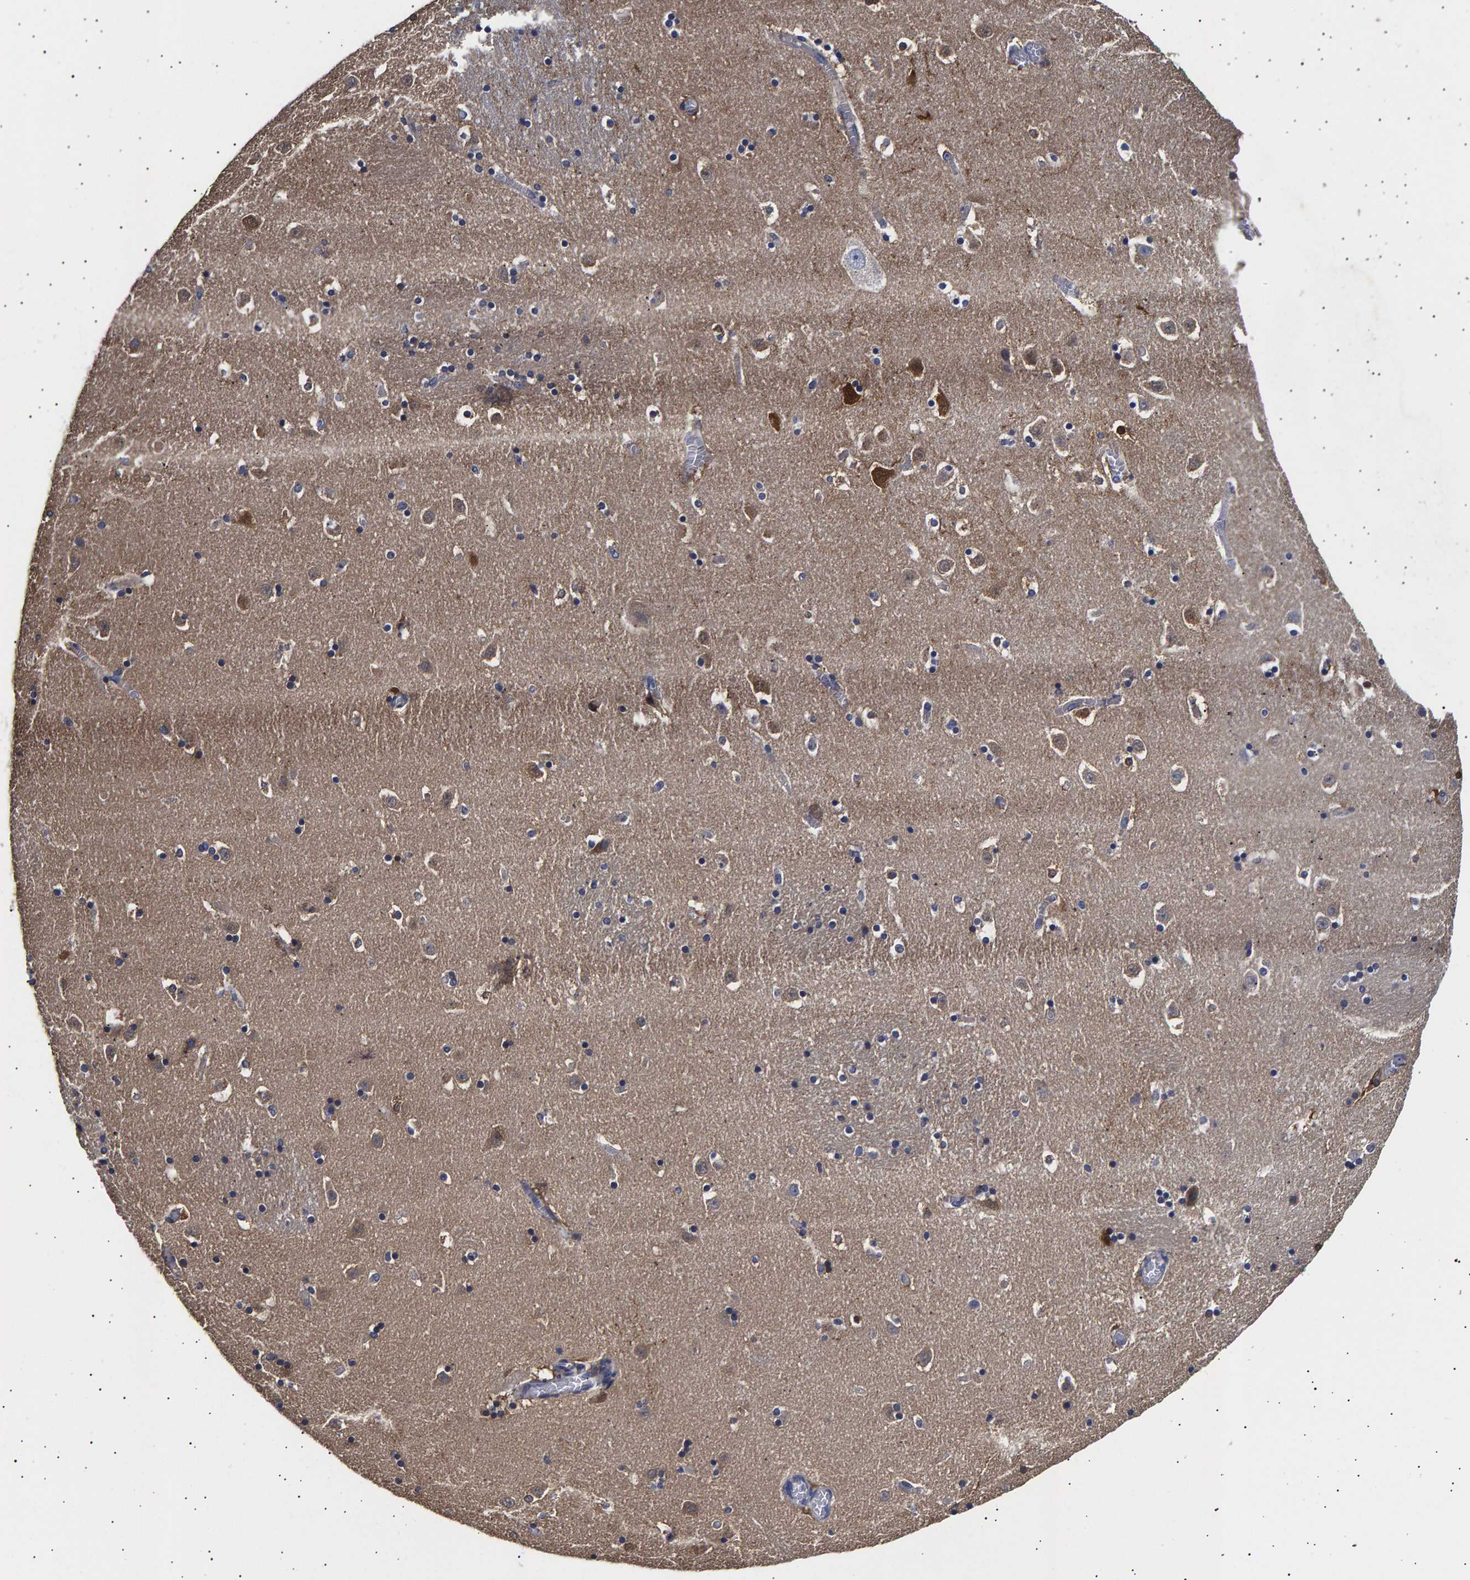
{"staining": {"intensity": "weak", "quantity": "<25%", "location": "cytoplasmic/membranous"}, "tissue": "caudate", "cell_type": "Glial cells", "image_type": "normal", "snomed": [{"axis": "morphology", "description": "Normal tissue, NOS"}, {"axis": "topography", "description": "Lateral ventricle wall"}], "caption": "A photomicrograph of human caudate is negative for staining in glial cells. (DAB (3,3'-diaminobenzidine) immunohistochemistry (IHC) with hematoxylin counter stain).", "gene": "ANKRD40", "patient": {"sex": "male", "age": 45}}